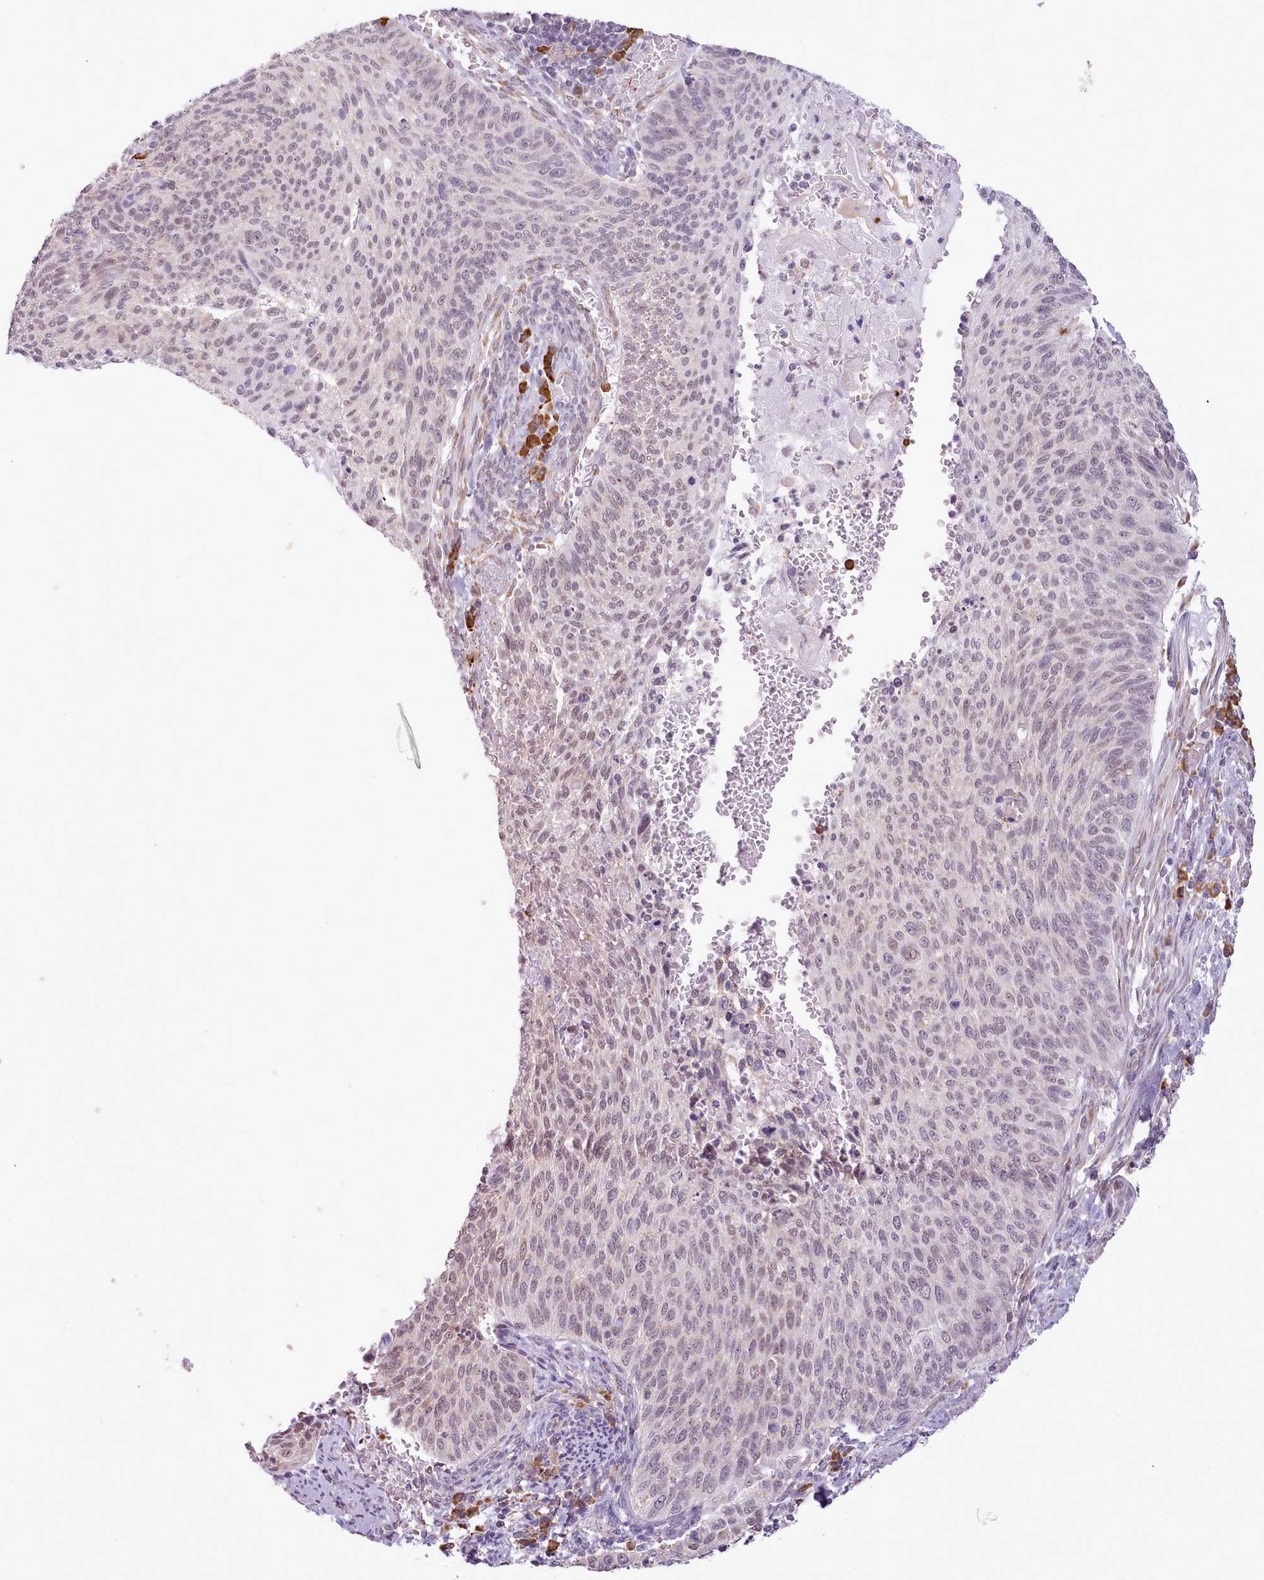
{"staining": {"intensity": "weak", "quantity": ">75%", "location": "nuclear"}, "tissue": "cervical cancer", "cell_type": "Tumor cells", "image_type": "cancer", "snomed": [{"axis": "morphology", "description": "Squamous cell carcinoma, NOS"}, {"axis": "topography", "description": "Cervix"}], "caption": "High-magnification brightfield microscopy of cervical cancer stained with DAB (3,3'-diaminobenzidine) (brown) and counterstained with hematoxylin (blue). tumor cells exhibit weak nuclear expression is appreciated in approximately>75% of cells.", "gene": "SEC61B", "patient": {"sex": "female", "age": 70}}